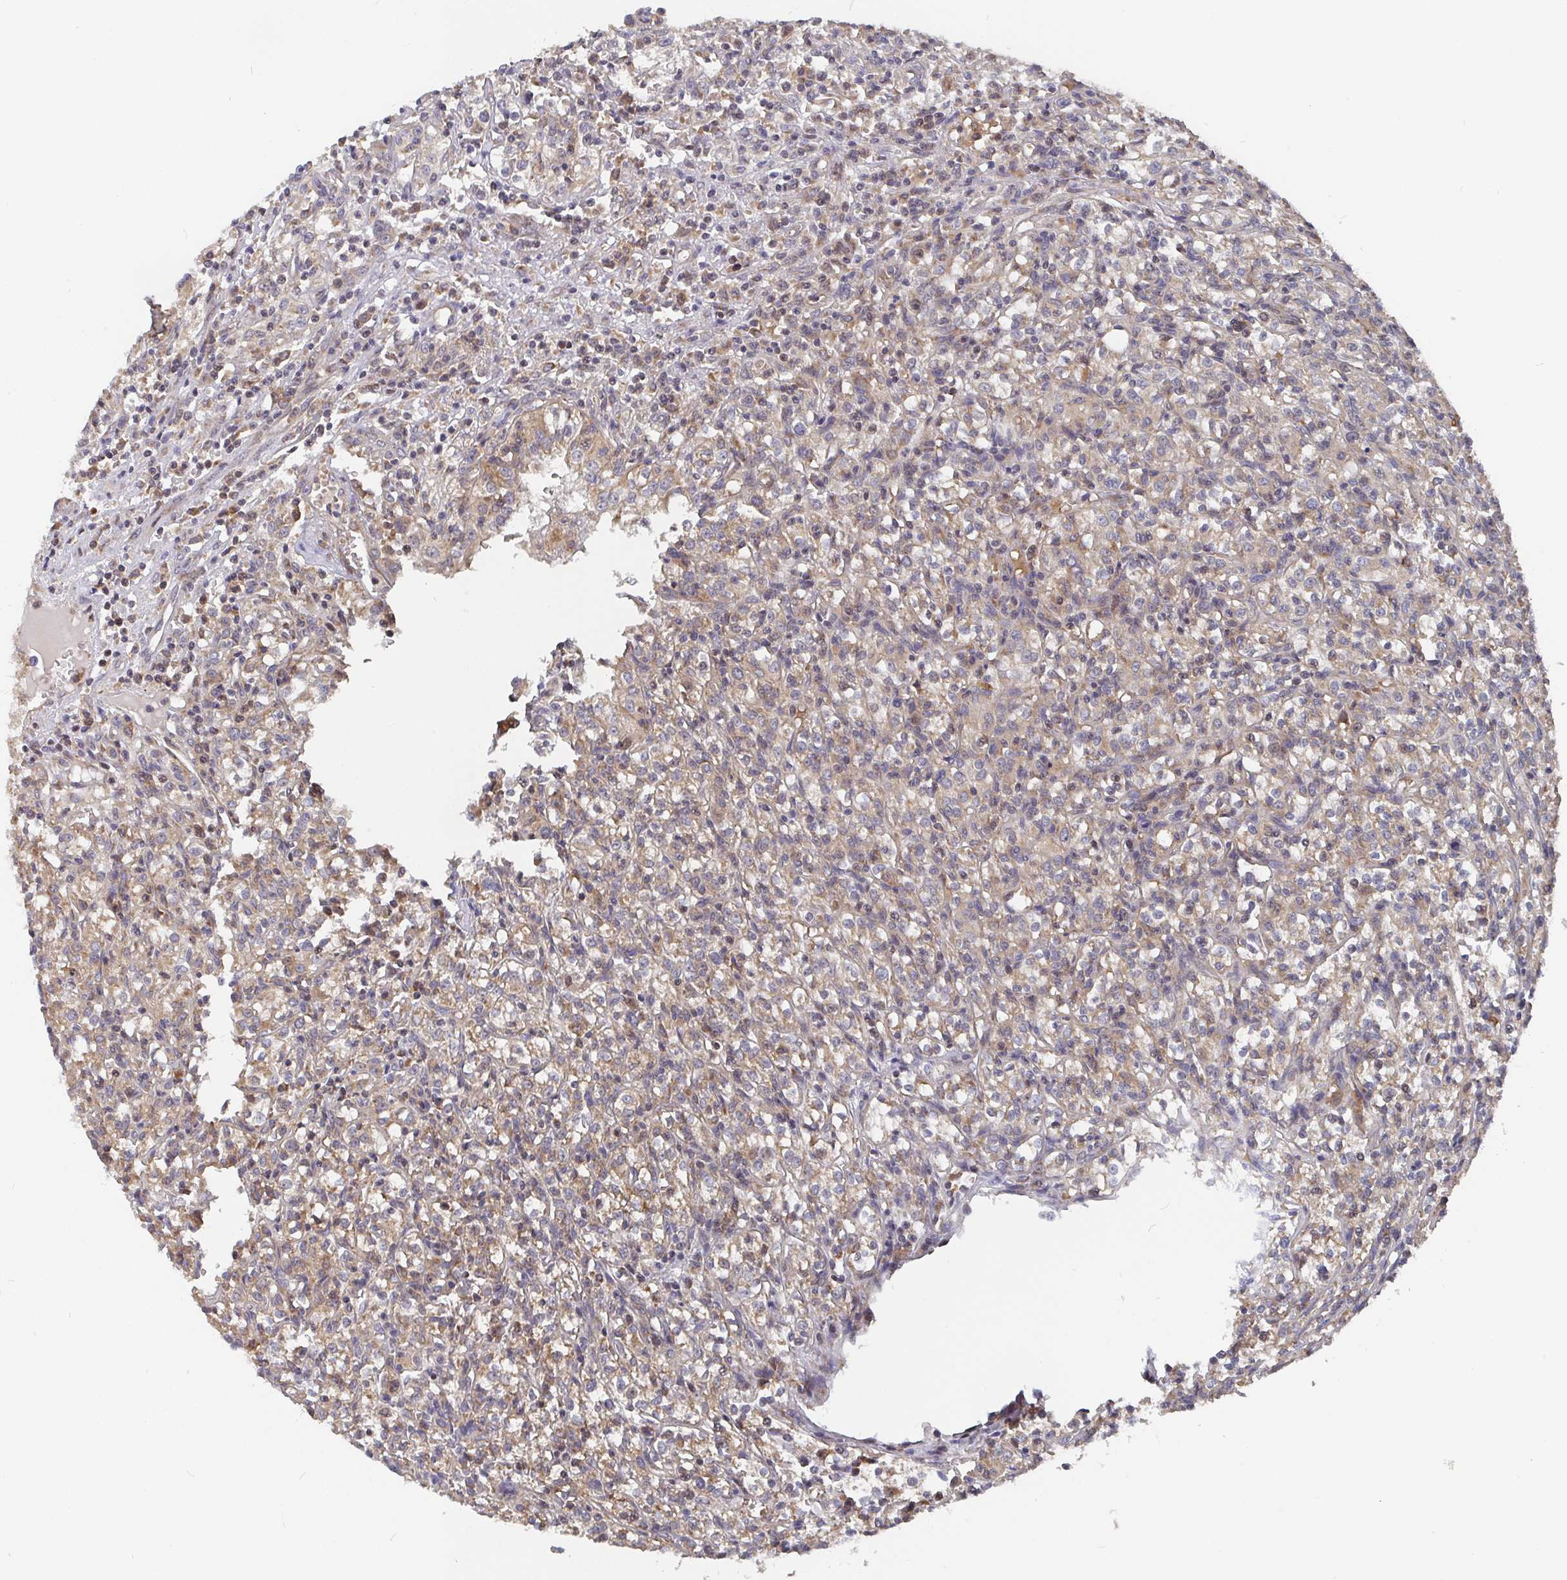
{"staining": {"intensity": "weak", "quantity": ">75%", "location": "cytoplasmic/membranous"}, "tissue": "renal cancer", "cell_type": "Tumor cells", "image_type": "cancer", "snomed": [{"axis": "morphology", "description": "Adenocarcinoma, NOS"}, {"axis": "topography", "description": "Kidney"}], "caption": "Tumor cells reveal weak cytoplasmic/membranous staining in approximately >75% of cells in renal cancer (adenocarcinoma). Immunohistochemistry stains the protein of interest in brown and the nuclei are stained blue.", "gene": "PDF", "patient": {"sex": "male", "age": 36}}